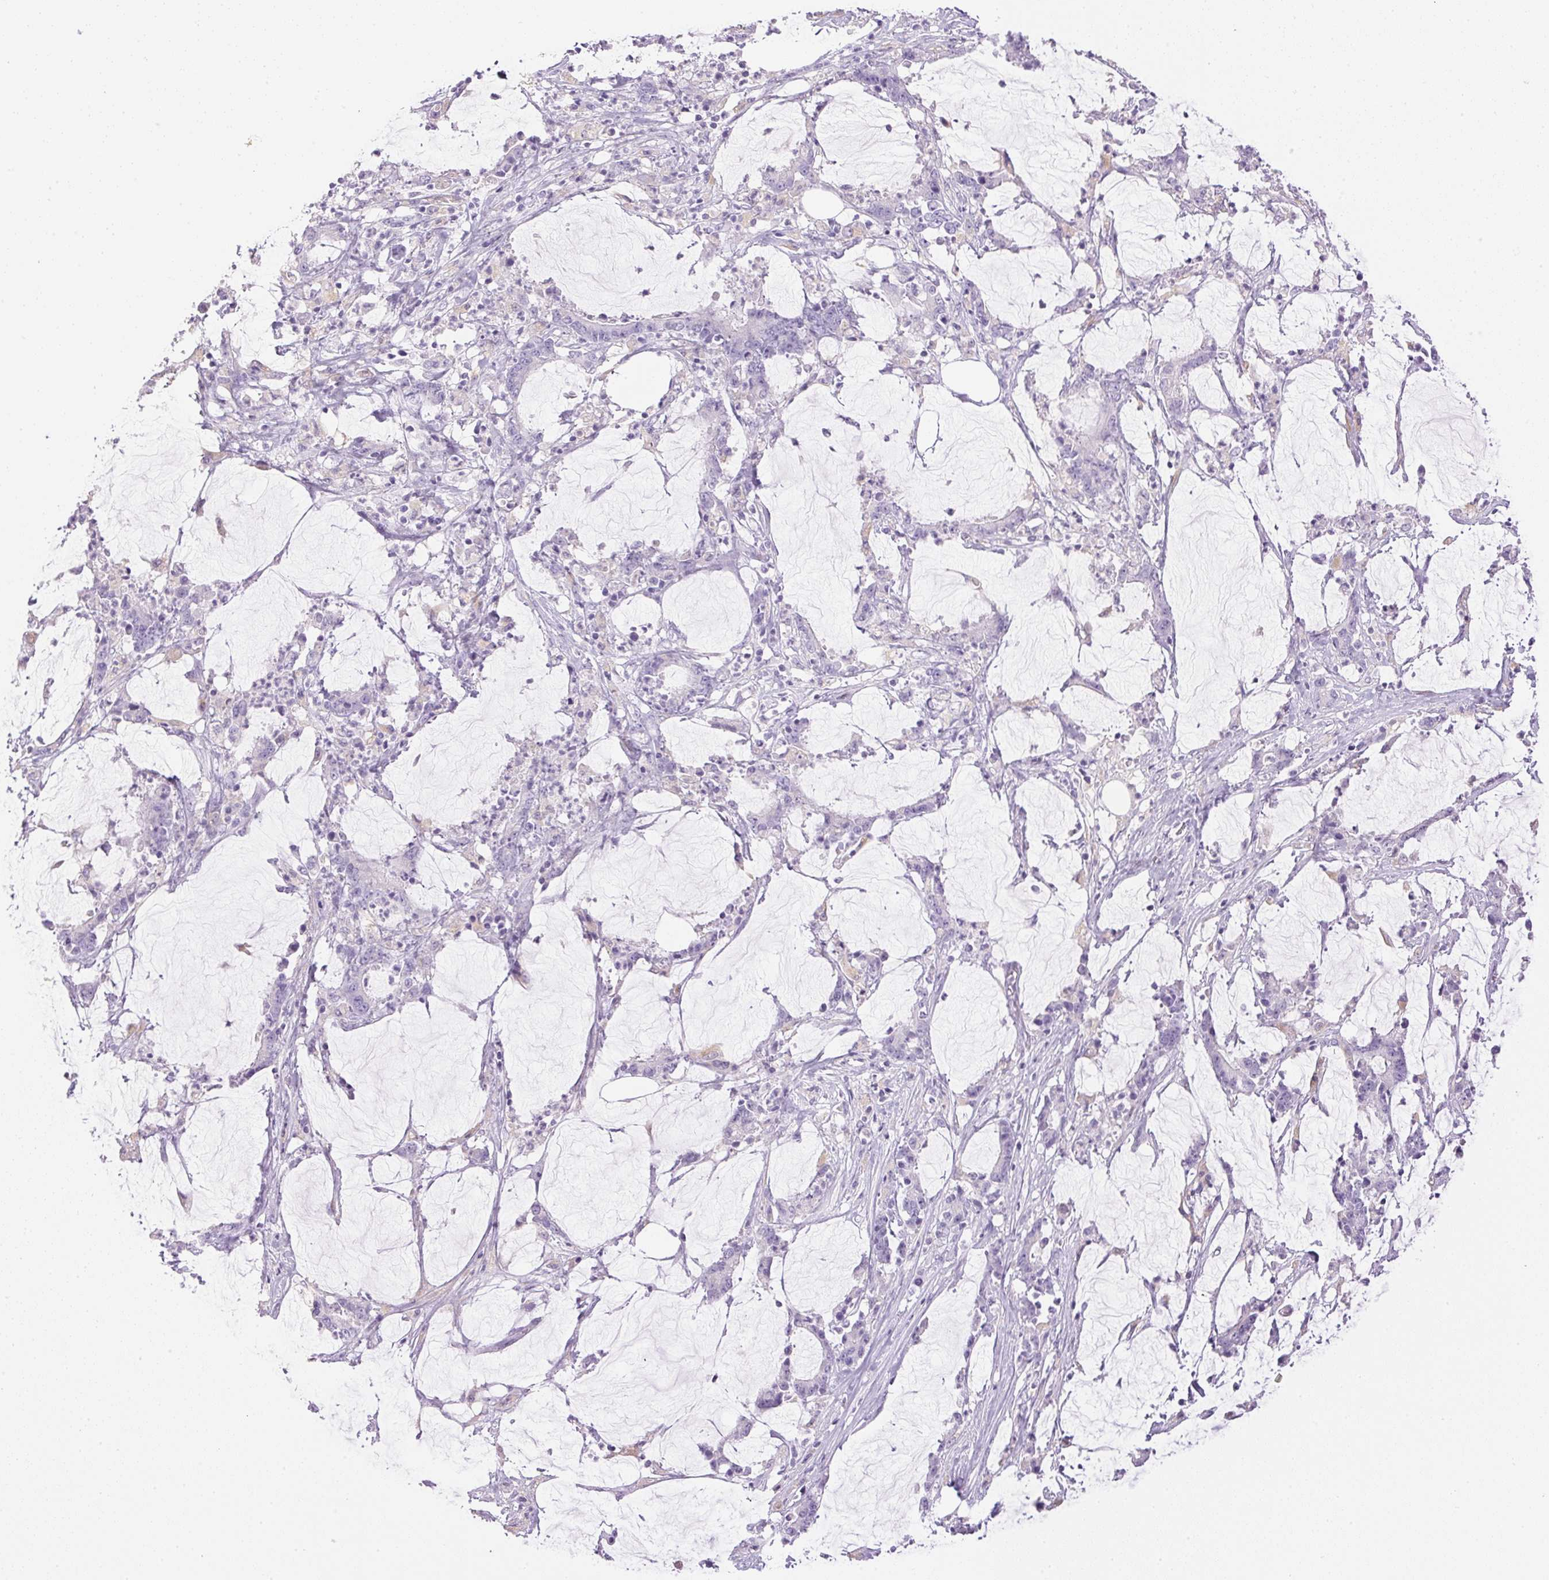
{"staining": {"intensity": "negative", "quantity": "none", "location": "none"}, "tissue": "stomach cancer", "cell_type": "Tumor cells", "image_type": "cancer", "snomed": [{"axis": "morphology", "description": "Adenocarcinoma, NOS"}, {"axis": "topography", "description": "Stomach, upper"}], "caption": "Immunohistochemistry micrograph of neoplastic tissue: stomach adenocarcinoma stained with DAB (3,3'-diaminobenzidine) reveals no significant protein positivity in tumor cells.", "gene": "ATP6V1G3", "patient": {"sex": "male", "age": 68}}